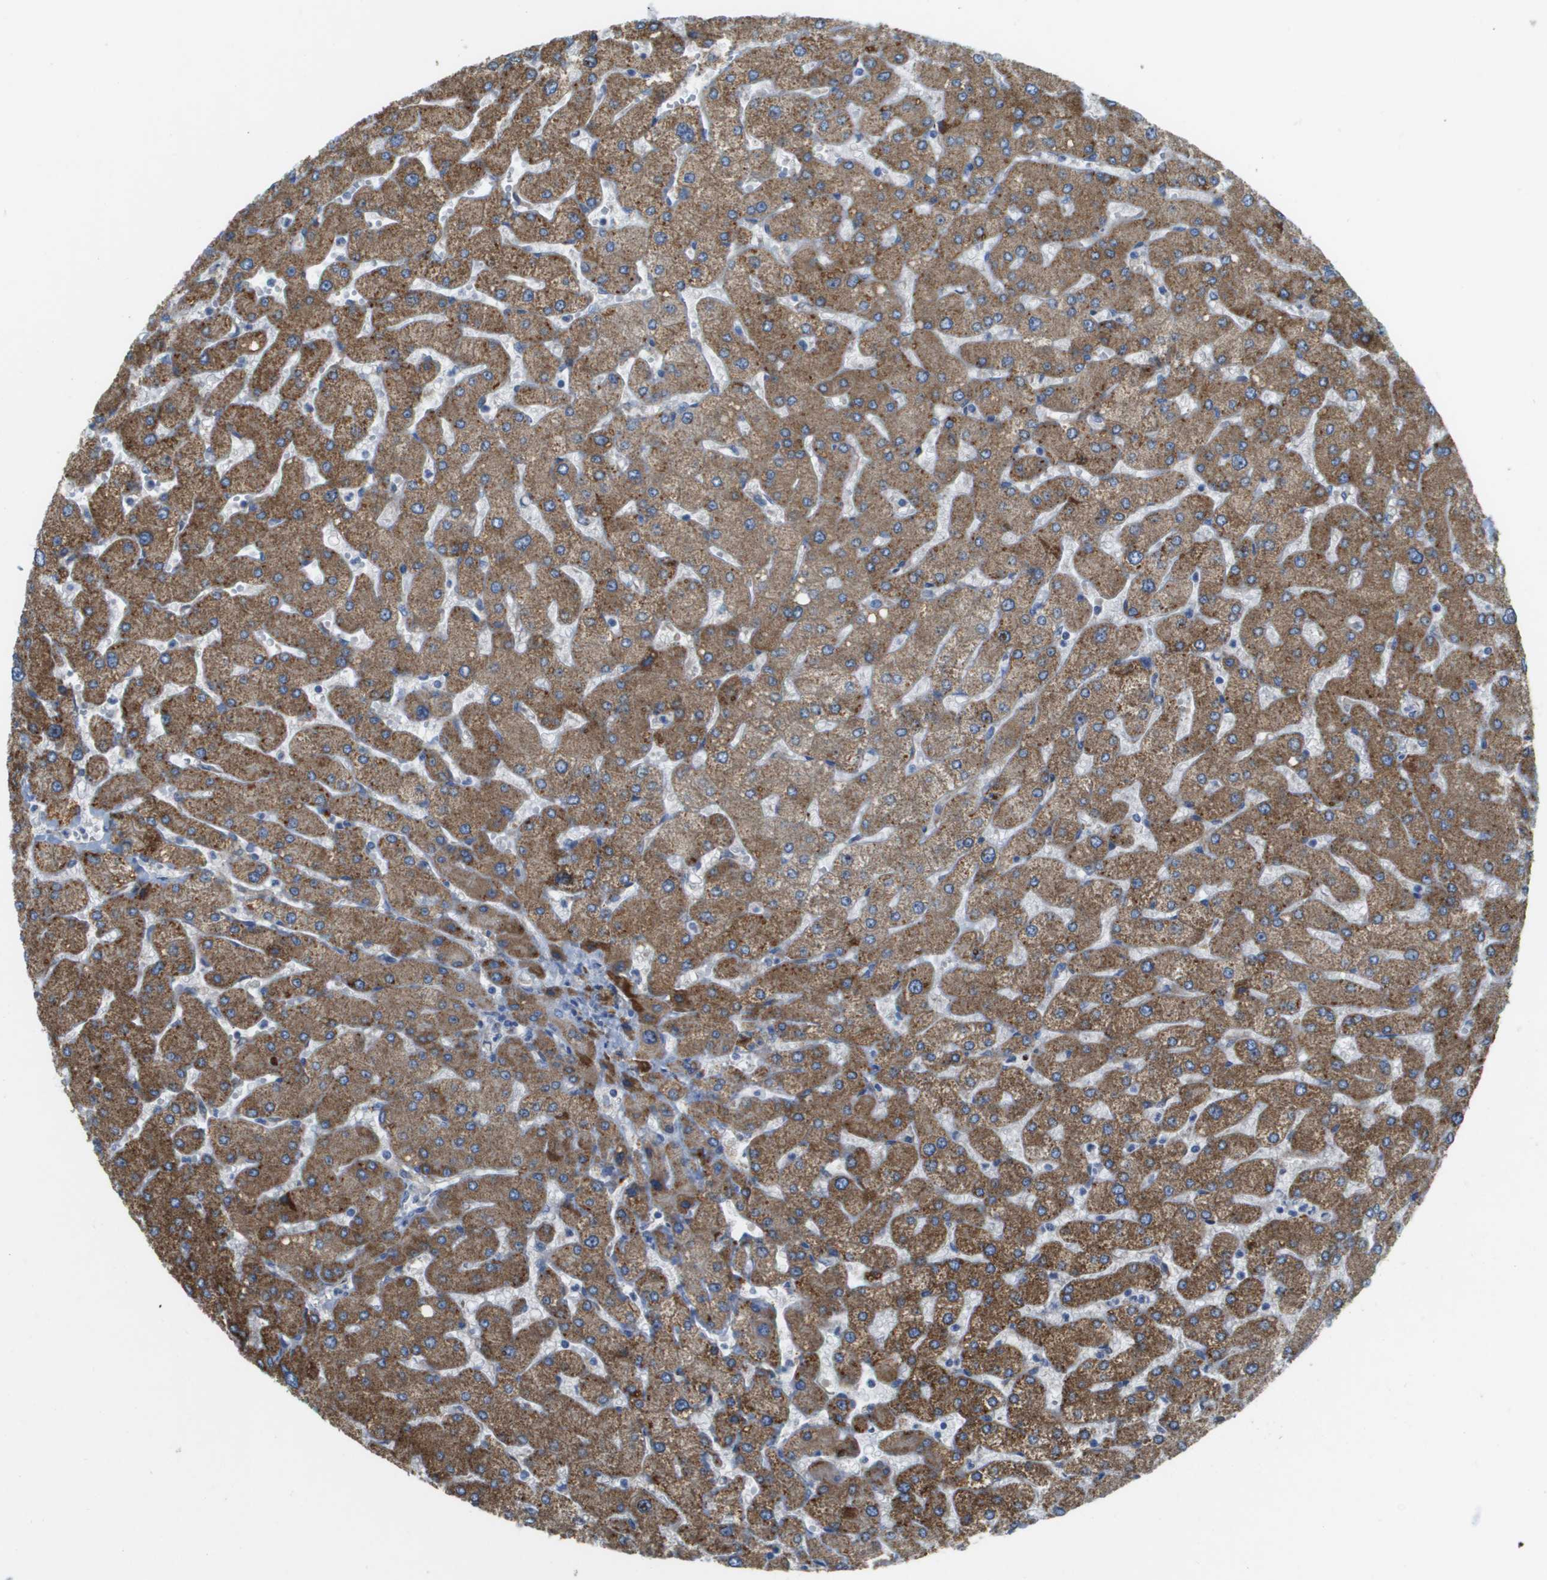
{"staining": {"intensity": "weak", "quantity": "<25%", "location": "cytoplasmic/membranous"}, "tissue": "liver", "cell_type": "Cholangiocytes", "image_type": "normal", "snomed": [{"axis": "morphology", "description": "Normal tissue, NOS"}, {"axis": "topography", "description": "Liver"}], "caption": "The photomicrograph displays no staining of cholangiocytes in unremarkable liver. The staining was performed using DAB (3,3'-diaminobenzidine) to visualize the protein expression in brown, while the nuclei were stained in blue with hematoxylin (Magnification: 20x).", "gene": "CASP10", "patient": {"sex": "male", "age": 55}}